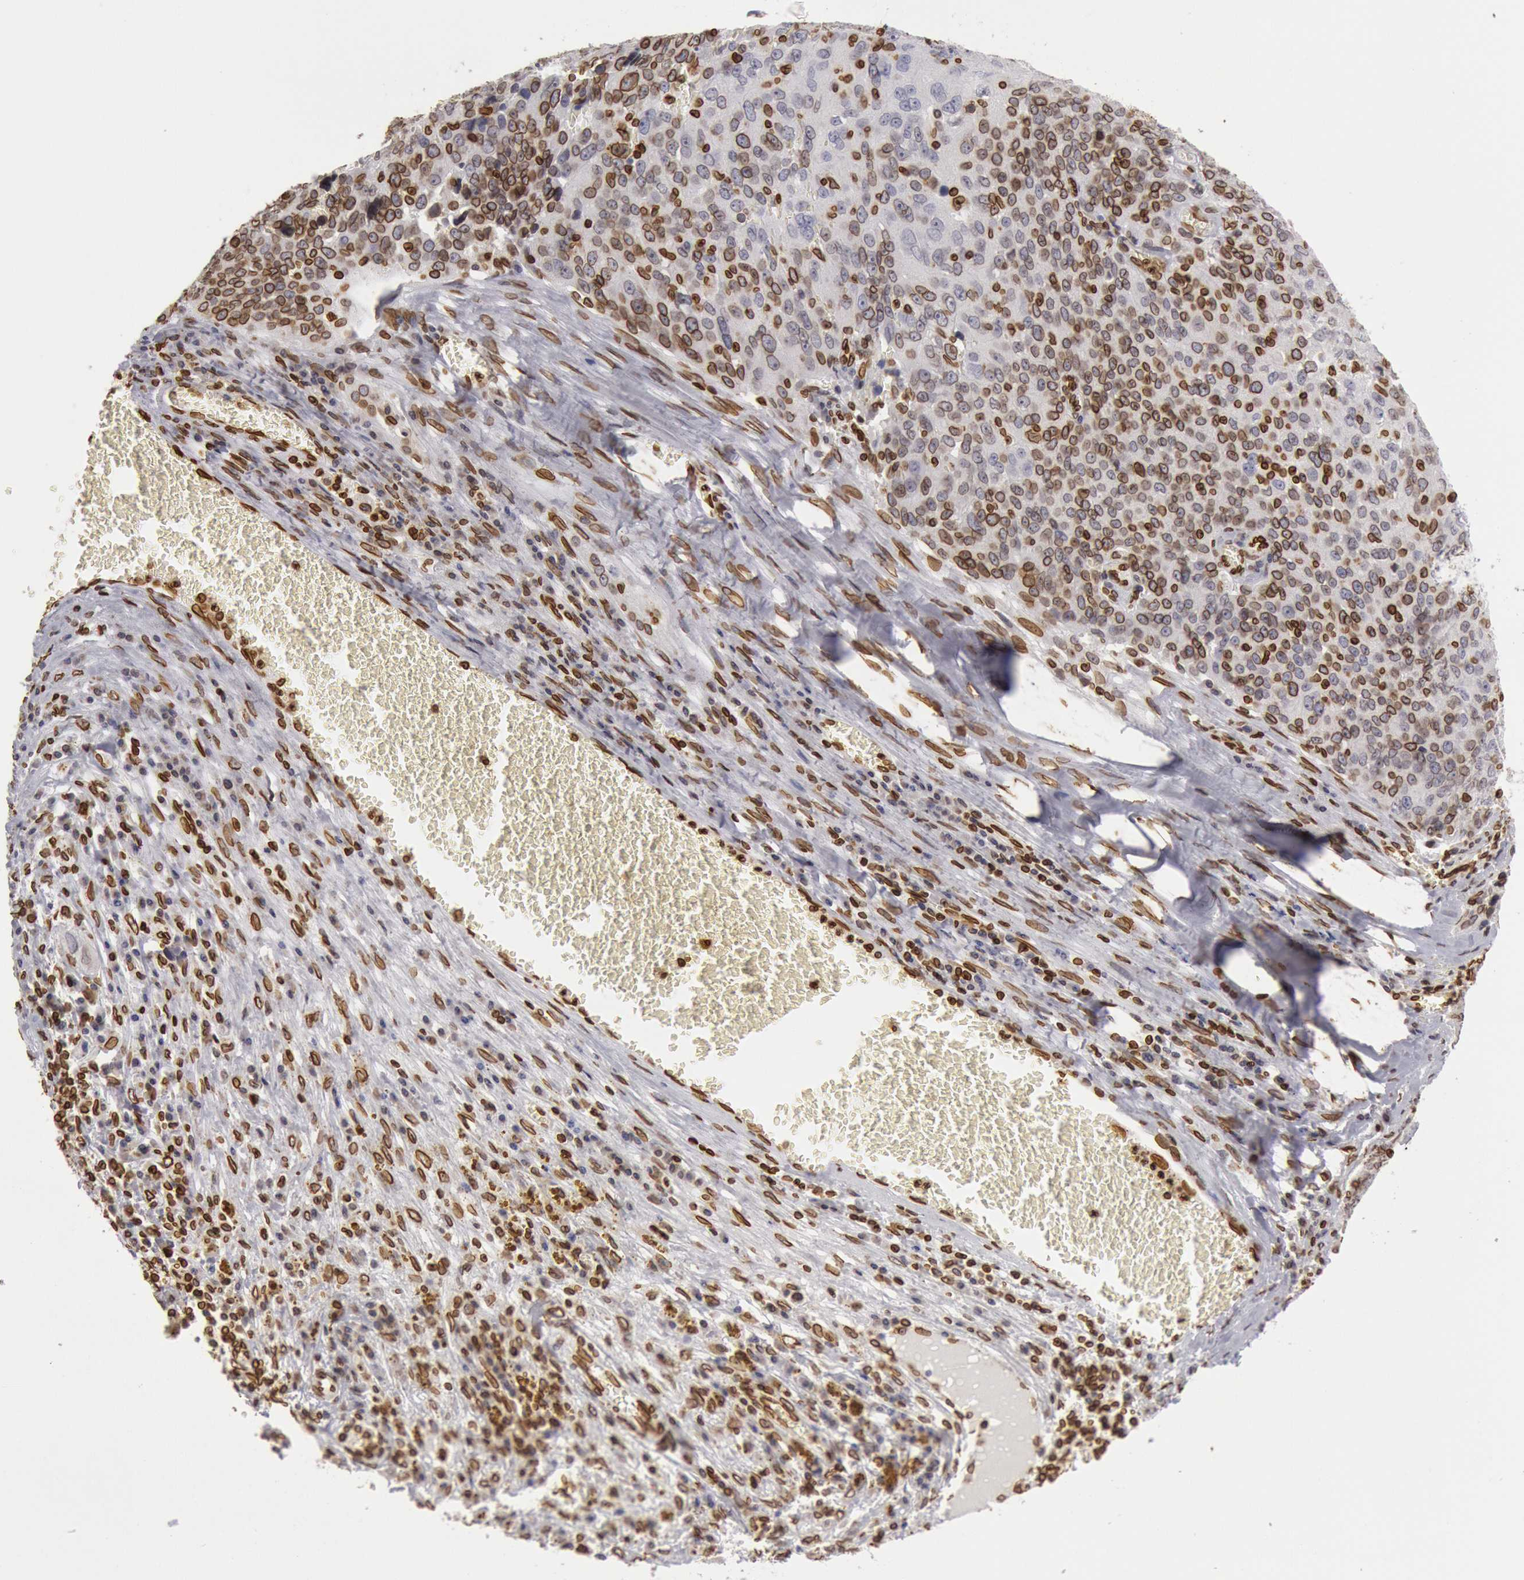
{"staining": {"intensity": "moderate", "quantity": "25%-75%", "location": "cytoplasmic/membranous,nuclear"}, "tissue": "ovarian cancer", "cell_type": "Tumor cells", "image_type": "cancer", "snomed": [{"axis": "morphology", "description": "Carcinoma, endometroid"}, {"axis": "topography", "description": "Ovary"}], "caption": "High-power microscopy captured an immunohistochemistry histopathology image of ovarian cancer, revealing moderate cytoplasmic/membranous and nuclear expression in approximately 25%-75% of tumor cells.", "gene": "SUN2", "patient": {"sex": "female", "age": 75}}